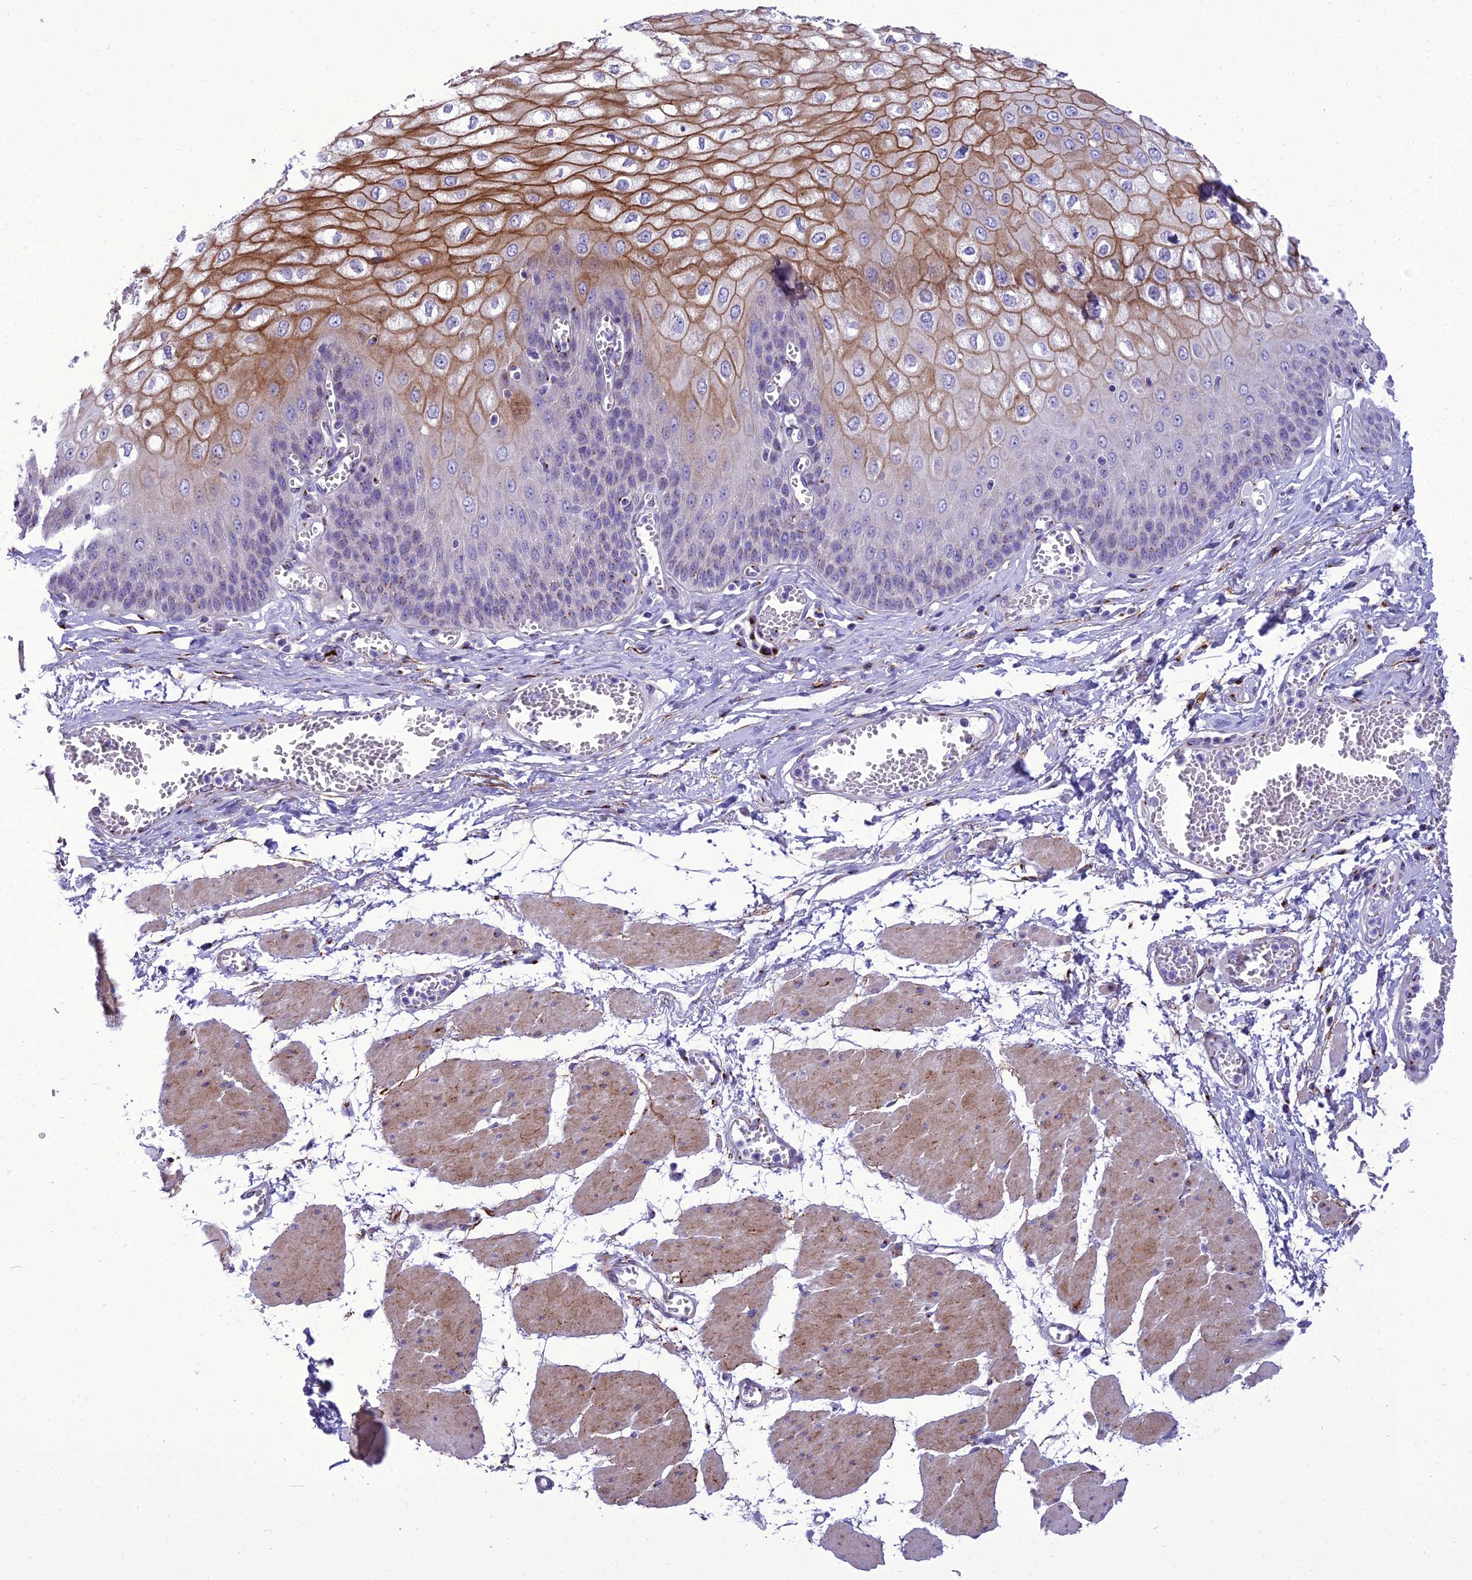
{"staining": {"intensity": "moderate", "quantity": "<25%", "location": "cytoplasmic/membranous"}, "tissue": "esophagus", "cell_type": "Squamous epithelial cells", "image_type": "normal", "snomed": [{"axis": "morphology", "description": "Normal tissue, NOS"}, {"axis": "topography", "description": "Esophagus"}], "caption": "IHC of unremarkable esophagus demonstrates low levels of moderate cytoplasmic/membranous positivity in approximately <25% of squamous epithelial cells. (DAB (3,3'-diaminobenzidine) = brown stain, brightfield microscopy at high magnification).", "gene": "GOLM2", "patient": {"sex": "male", "age": 60}}